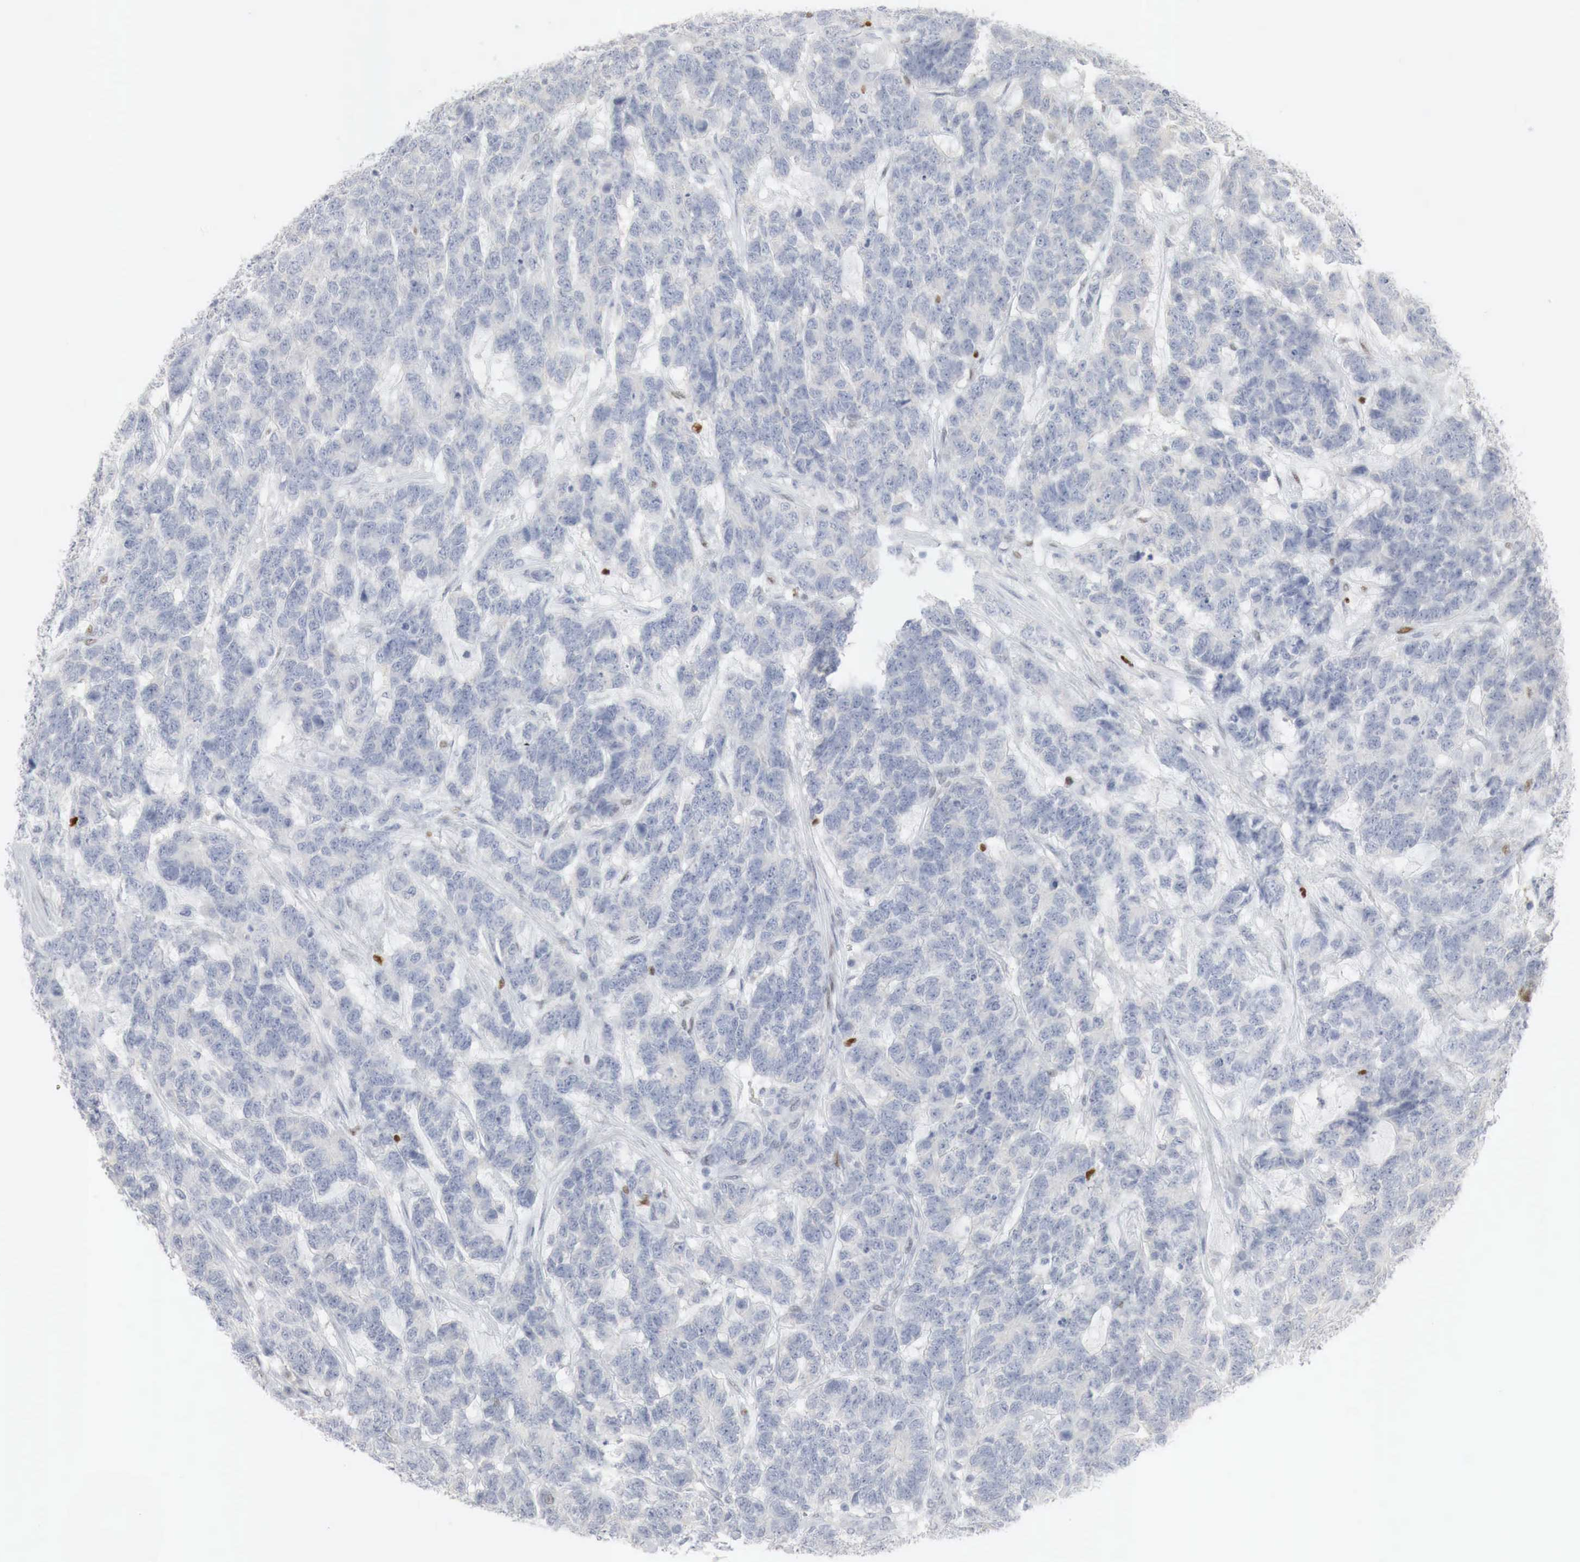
{"staining": {"intensity": "moderate", "quantity": "<25%", "location": "nuclear"}, "tissue": "testis cancer", "cell_type": "Tumor cells", "image_type": "cancer", "snomed": [{"axis": "morphology", "description": "Carcinoma, Embryonal, NOS"}, {"axis": "topography", "description": "Testis"}], "caption": "An image of human testis cancer stained for a protein displays moderate nuclear brown staining in tumor cells.", "gene": "TP63", "patient": {"sex": "male", "age": 26}}